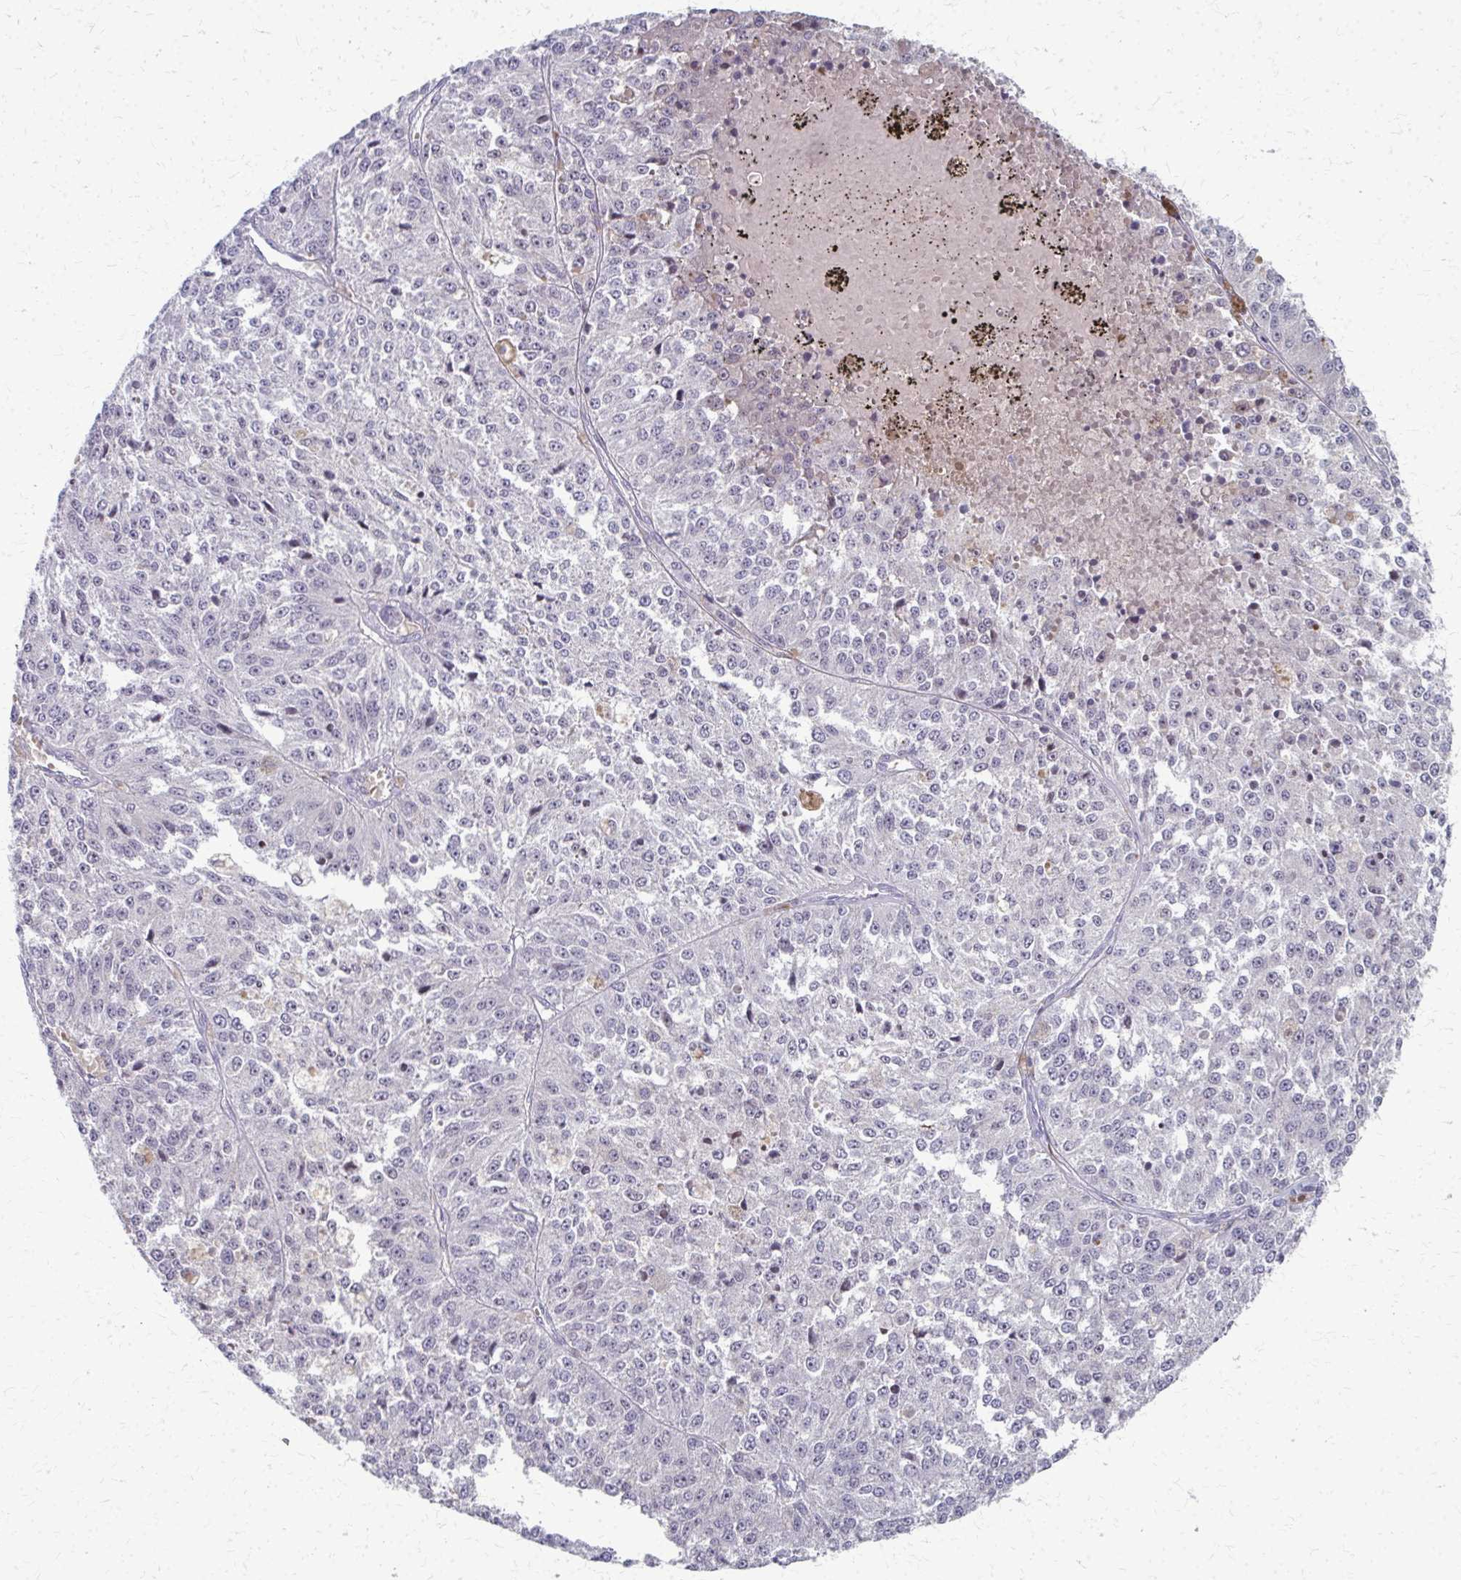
{"staining": {"intensity": "negative", "quantity": "none", "location": "none"}, "tissue": "melanoma", "cell_type": "Tumor cells", "image_type": "cancer", "snomed": [{"axis": "morphology", "description": "Malignant melanoma, Metastatic site"}, {"axis": "topography", "description": "Lymph node"}], "caption": "This is an immunohistochemistry micrograph of human melanoma. There is no staining in tumor cells.", "gene": "NUDT16", "patient": {"sex": "female", "age": 64}}